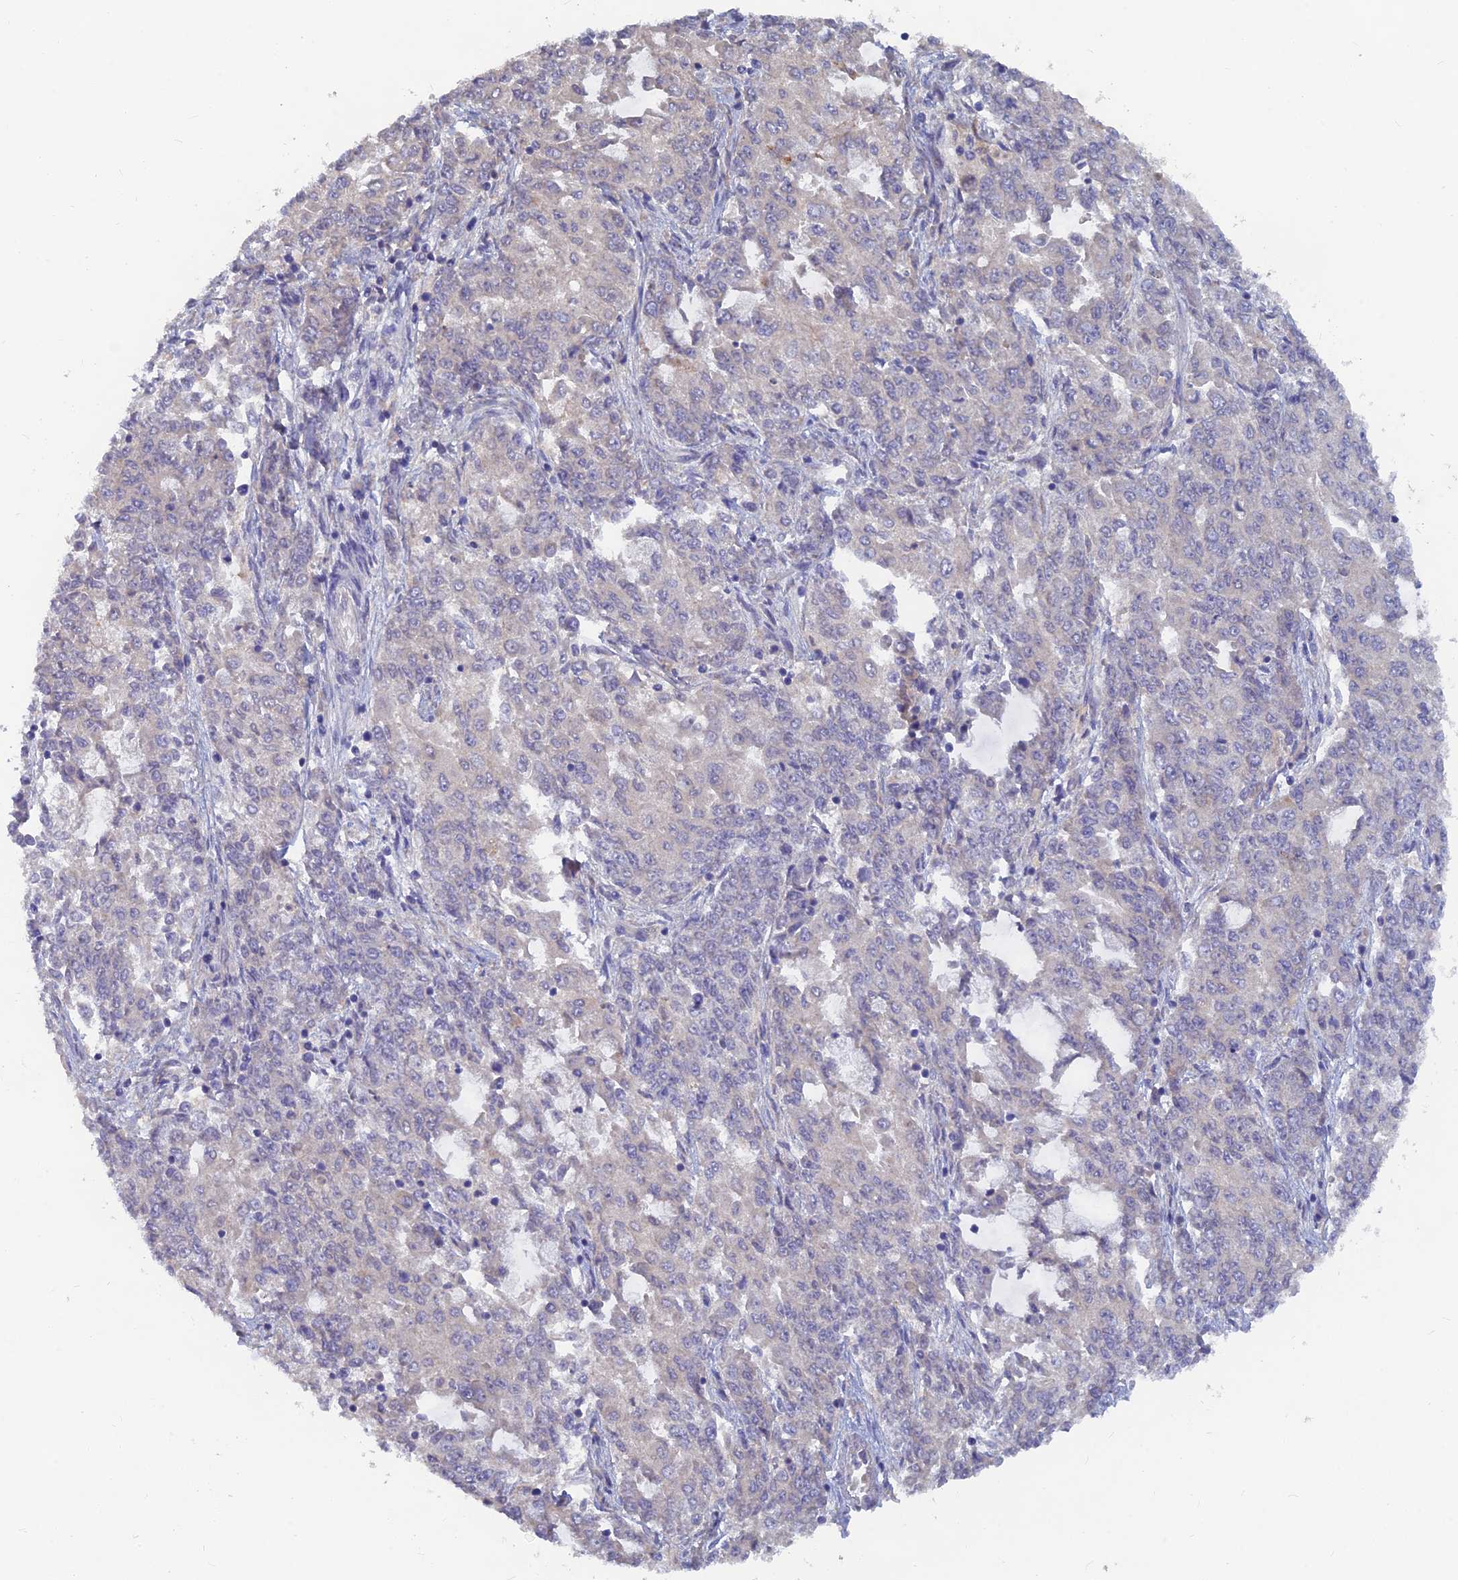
{"staining": {"intensity": "negative", "quantity": "none", "location": "none"}, "tissue": "endometrial cancer", "cell_type": "Tumor cells", "image_type": "cancer", "snomed": [{"axis": "morphology", "description": "Adenocarcinoma, NOS"}, {"axis": "topography", "description": "Endometrium"}], "caption": "The histopathology image exhibits no staining of tumor cells in endometrial cancer.", "gene": "ARRDC1", "patient": {"sex": "female", "age": 50}}